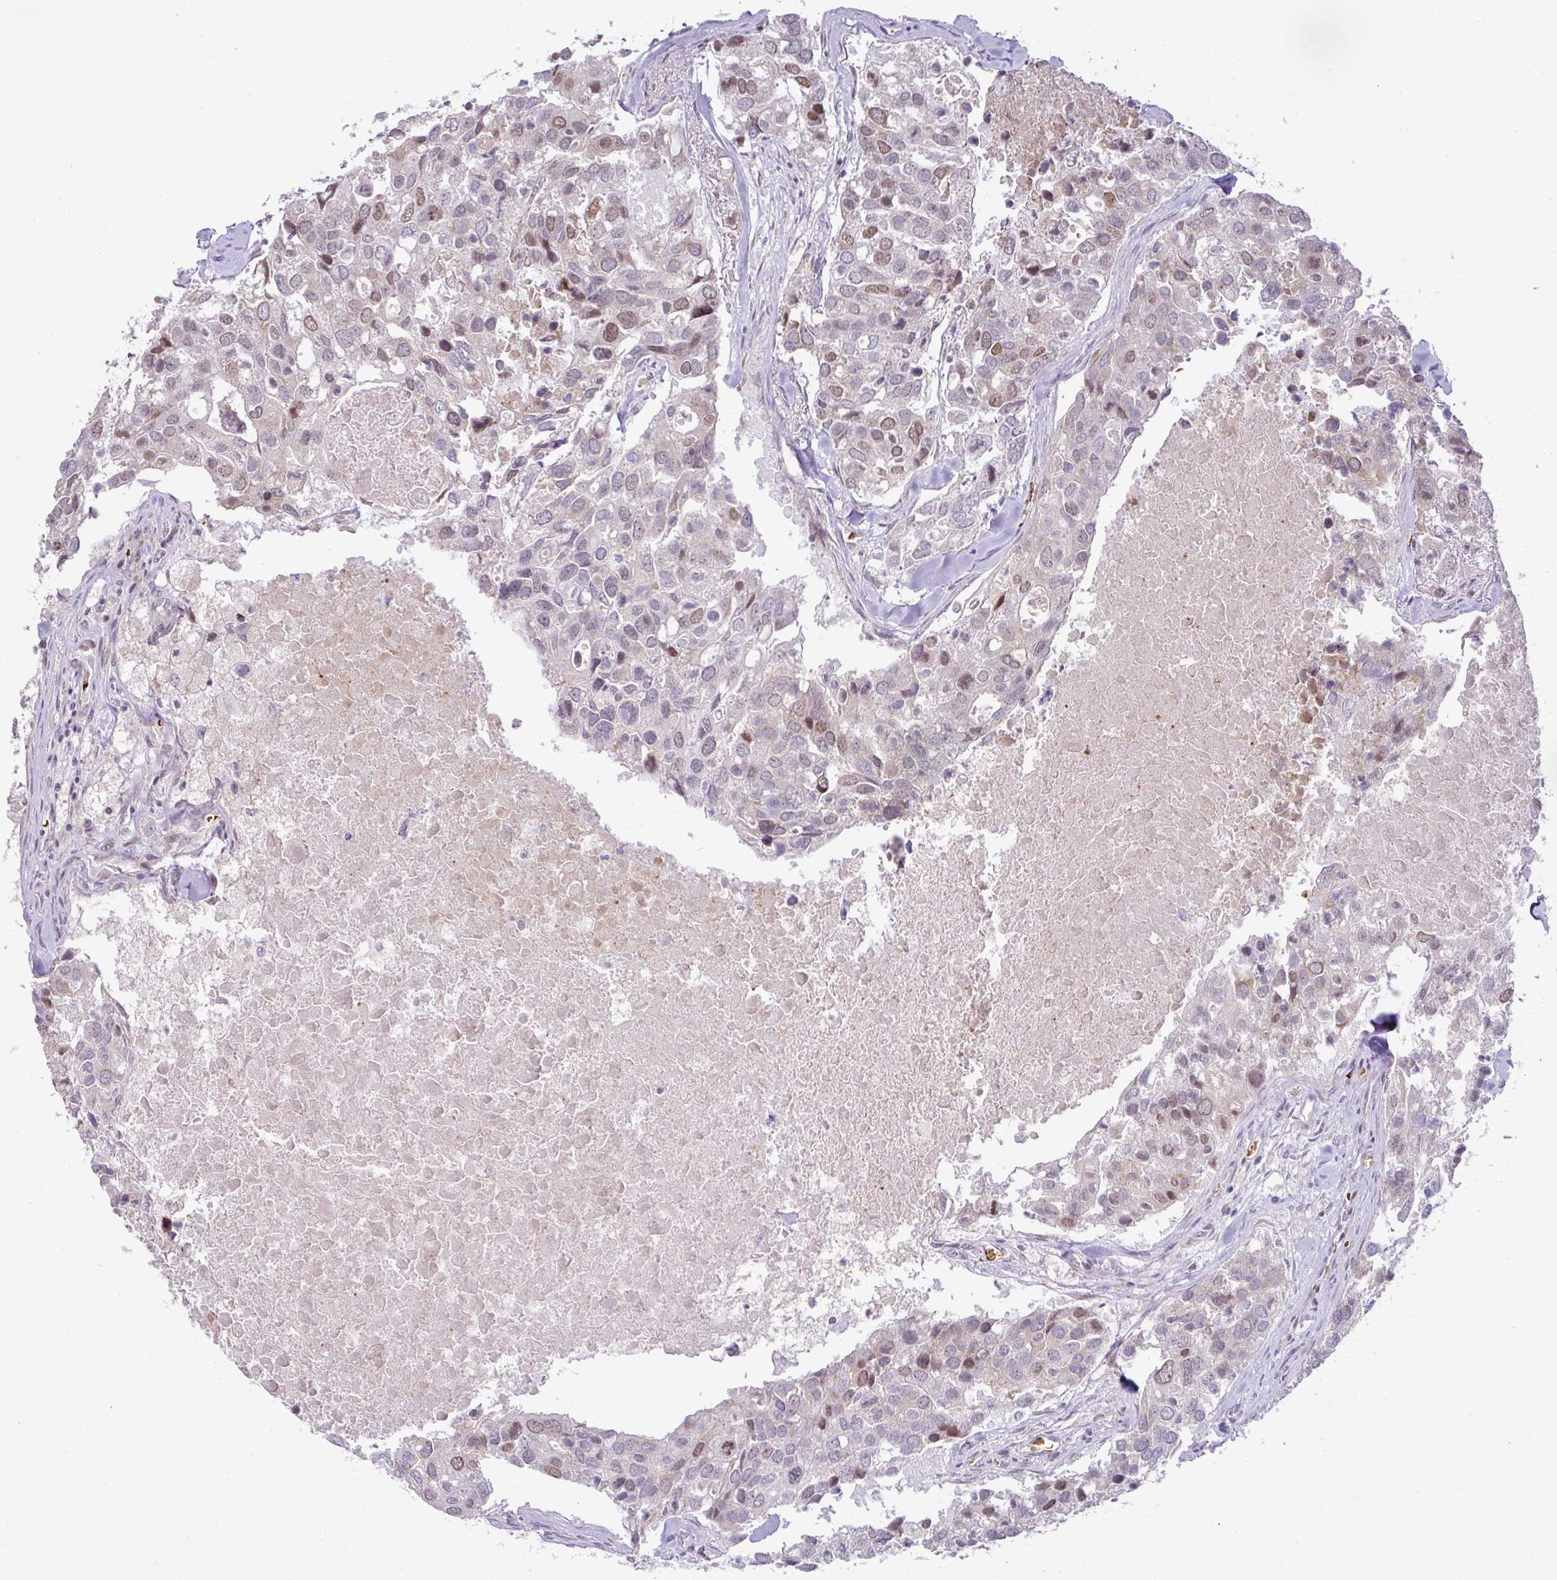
{"staining": {"intensity": "moderate", "quantity": "25%-75%", "location": "nuclear"}, "tissue": "breast cancer", "cell_type": "Tumor cells", "image_type": "cancer", "snomed": [{"axis": "morphology", "description": "Duct carcinoma"}, {"axis": "topography", "description": "Breast"}], "caption": "A brown stain highlights moderate nuclear staining of a protein in breast cancer tumor cells. Nuclei are stained in blue.", "gene": "PARP2", "patient": {"sex": "female", "age": 83}}